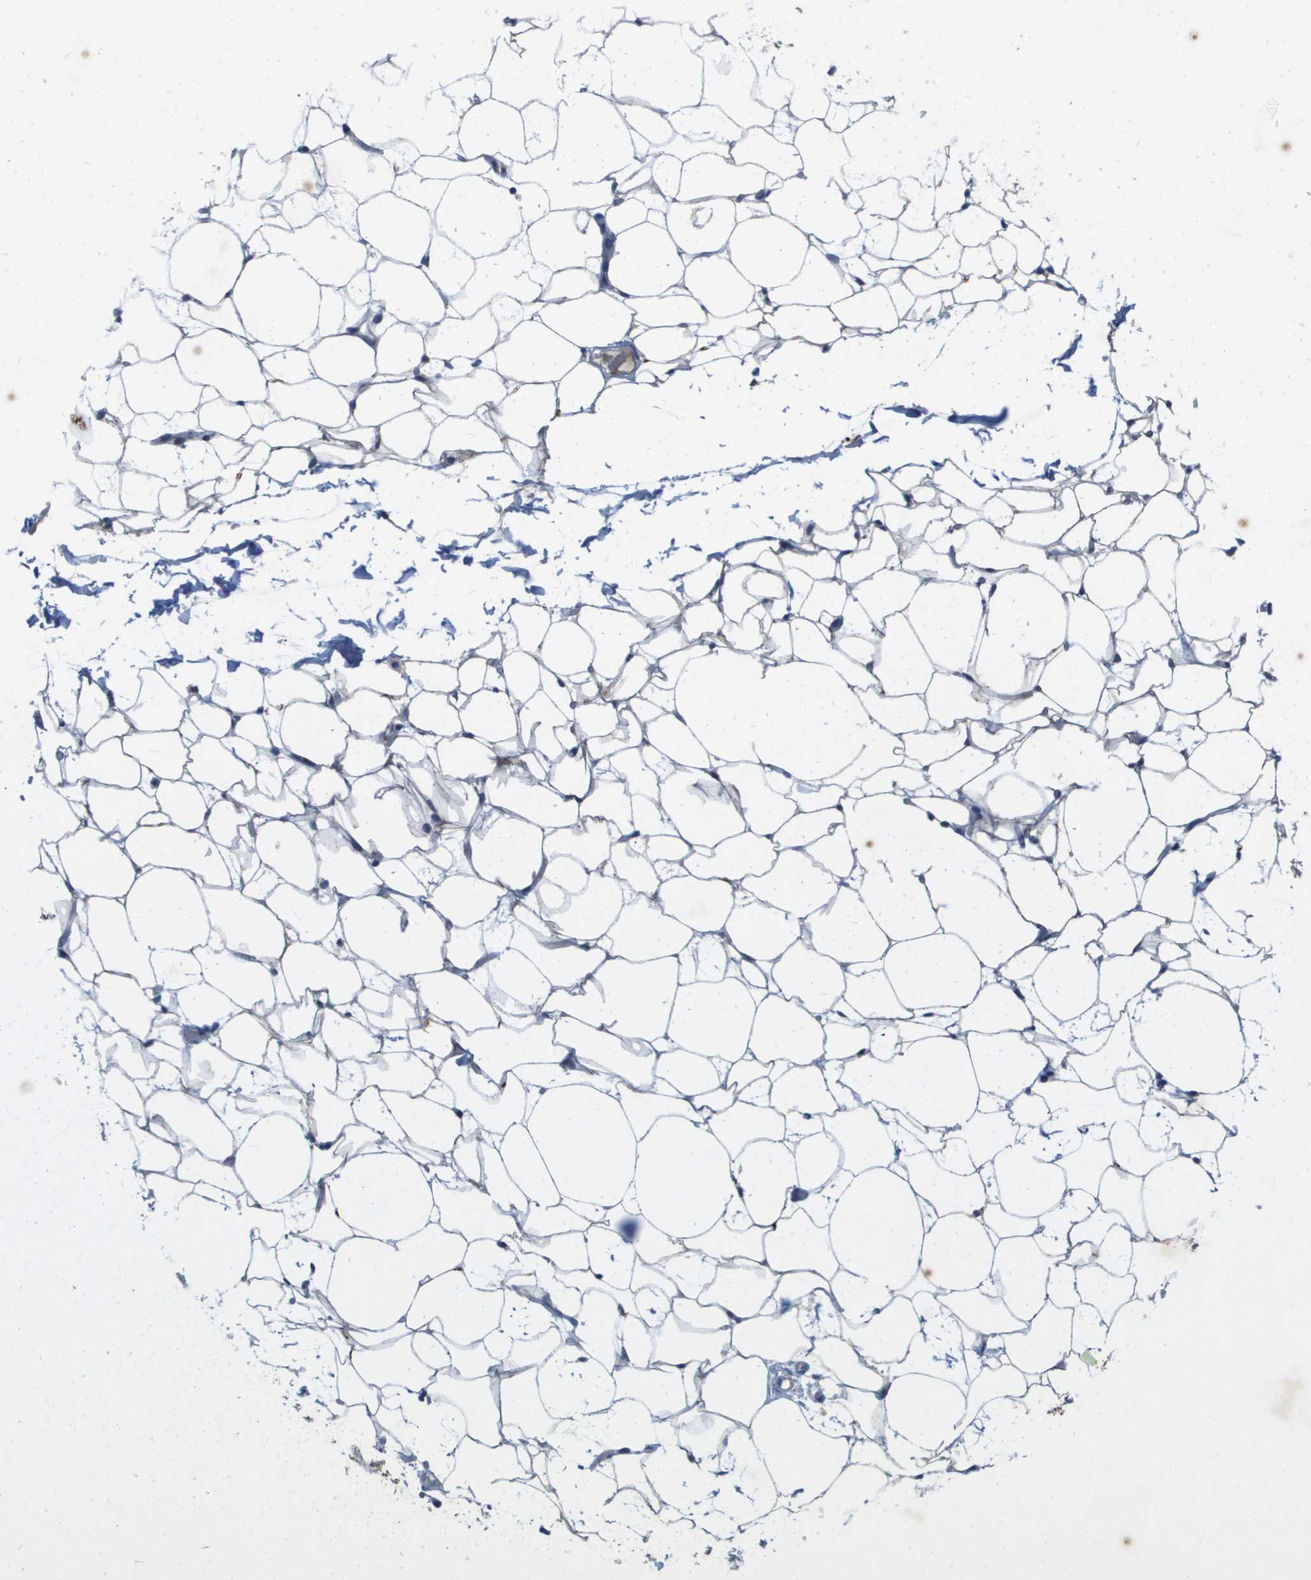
{"staining": {"intensity": "negative", "quantity": "none", "location": "none"}, "tissue": "adipose tissue", "cell_type": "Adipocytes", "image_type": "normal", "snomed": [{"axis": "morphology", "description": "Normal tissue, NOS"}, {"axis": "topography", "description": "Breast"}, {"axis": "topography", "description": "Soft tissue"}], "caption": "High power microscopy photomicrograph of an immunohistochemistry photomicrograph of normal adipose tissue, revealing no significant positivity in adipocytes.", "gene": "QSOX2", "patient": {"sex": "female", "age": 75}}